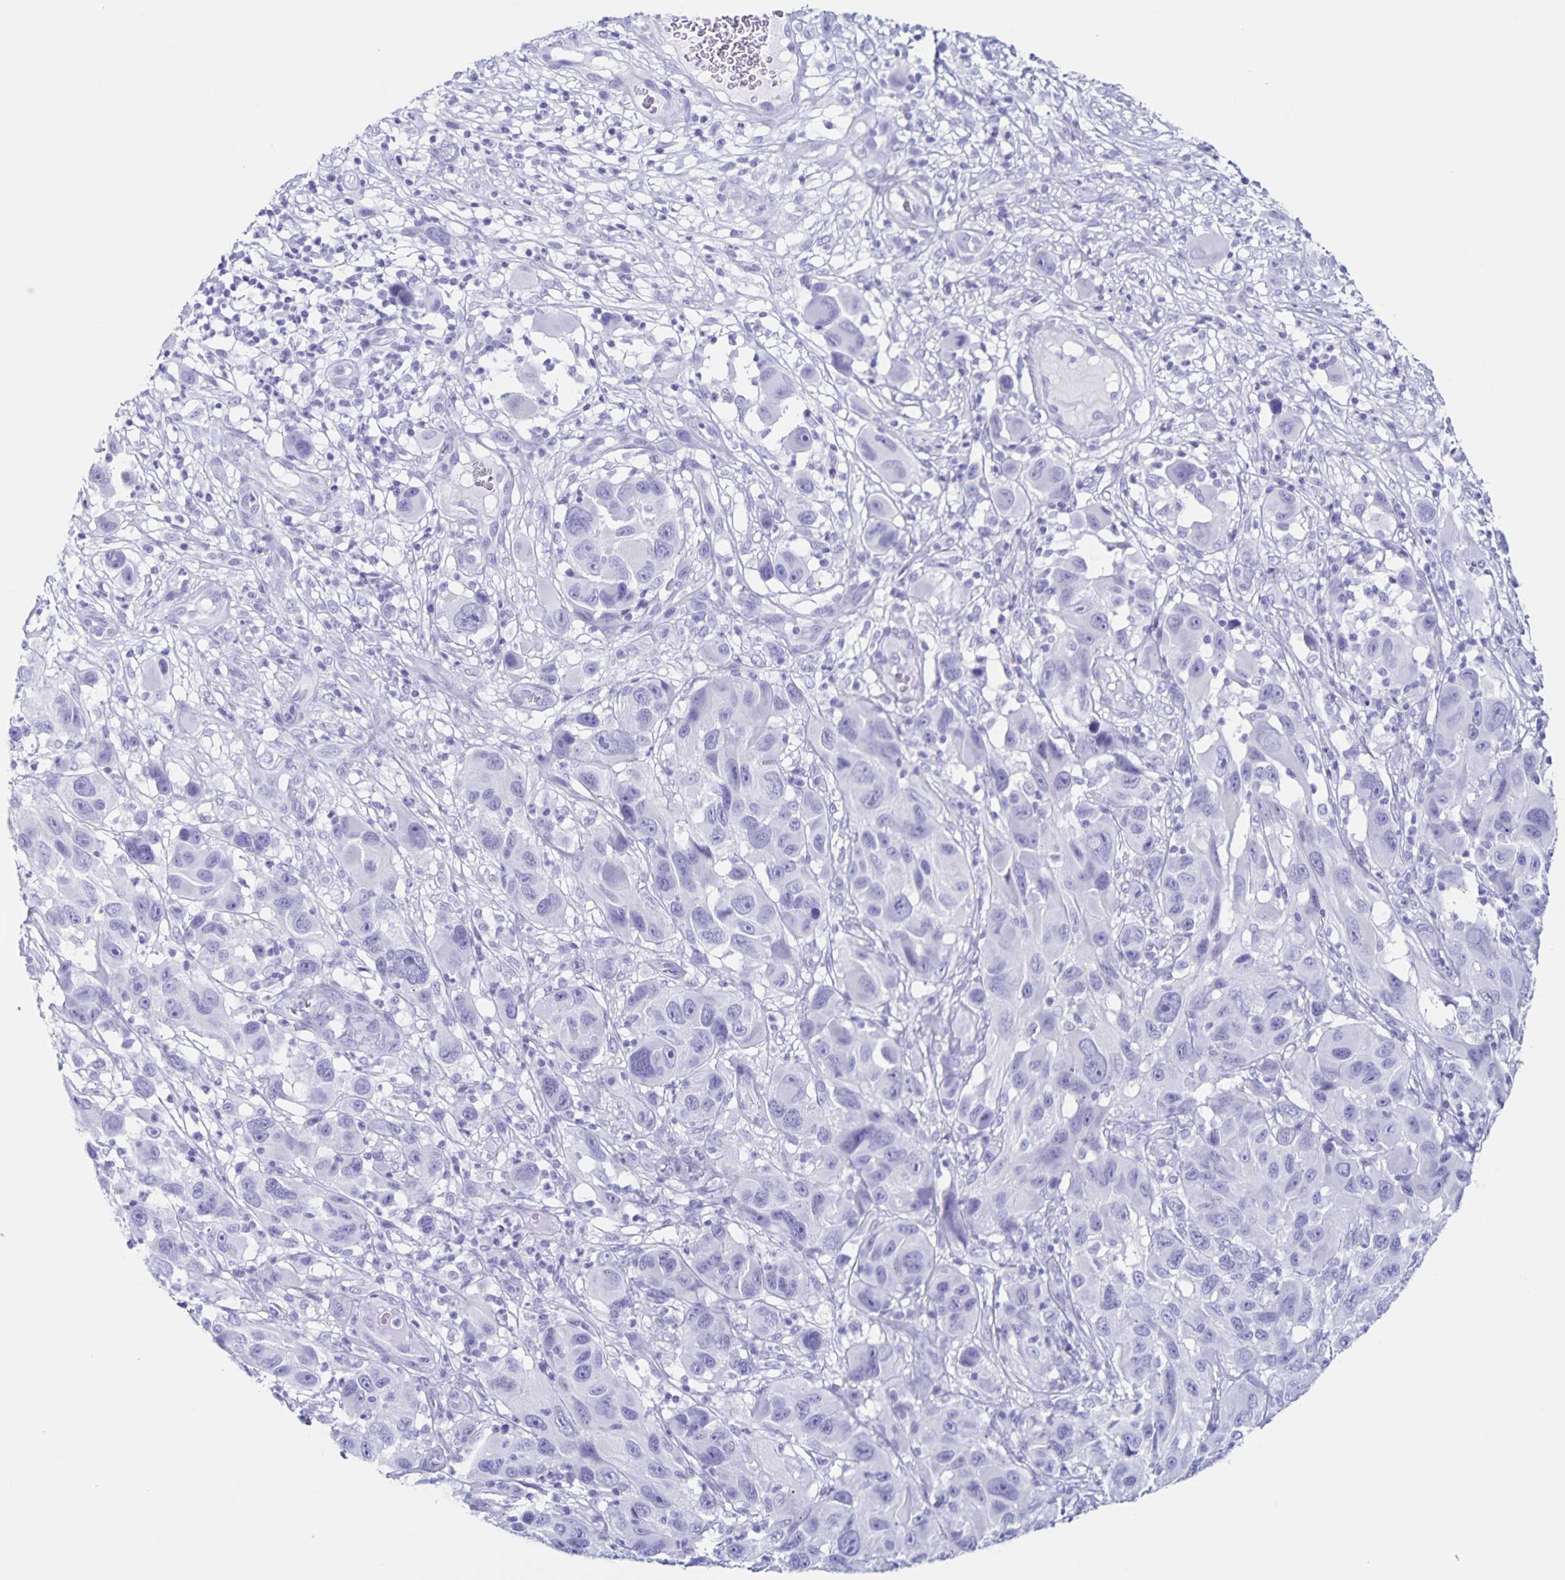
{"staining": {"intensity": "negative", "quantity": "none", "location": "none"}, "tissue": "melanoma", "cell_type": "Tumor cells", "image_type": "cancer", "snomed": [{"axis": "morphology", "description": "Malignant melanoma, NOS"}, {"axis": "topography", "description": "Skin"}], "caption": "DAB (3,3'-diaminobenzidine) immunohistochemical staining of malignant melanoma displays no significant staining in tumor cells.", "gene": "C12orf56", "patient": {"sex": "male", "age": 53}}